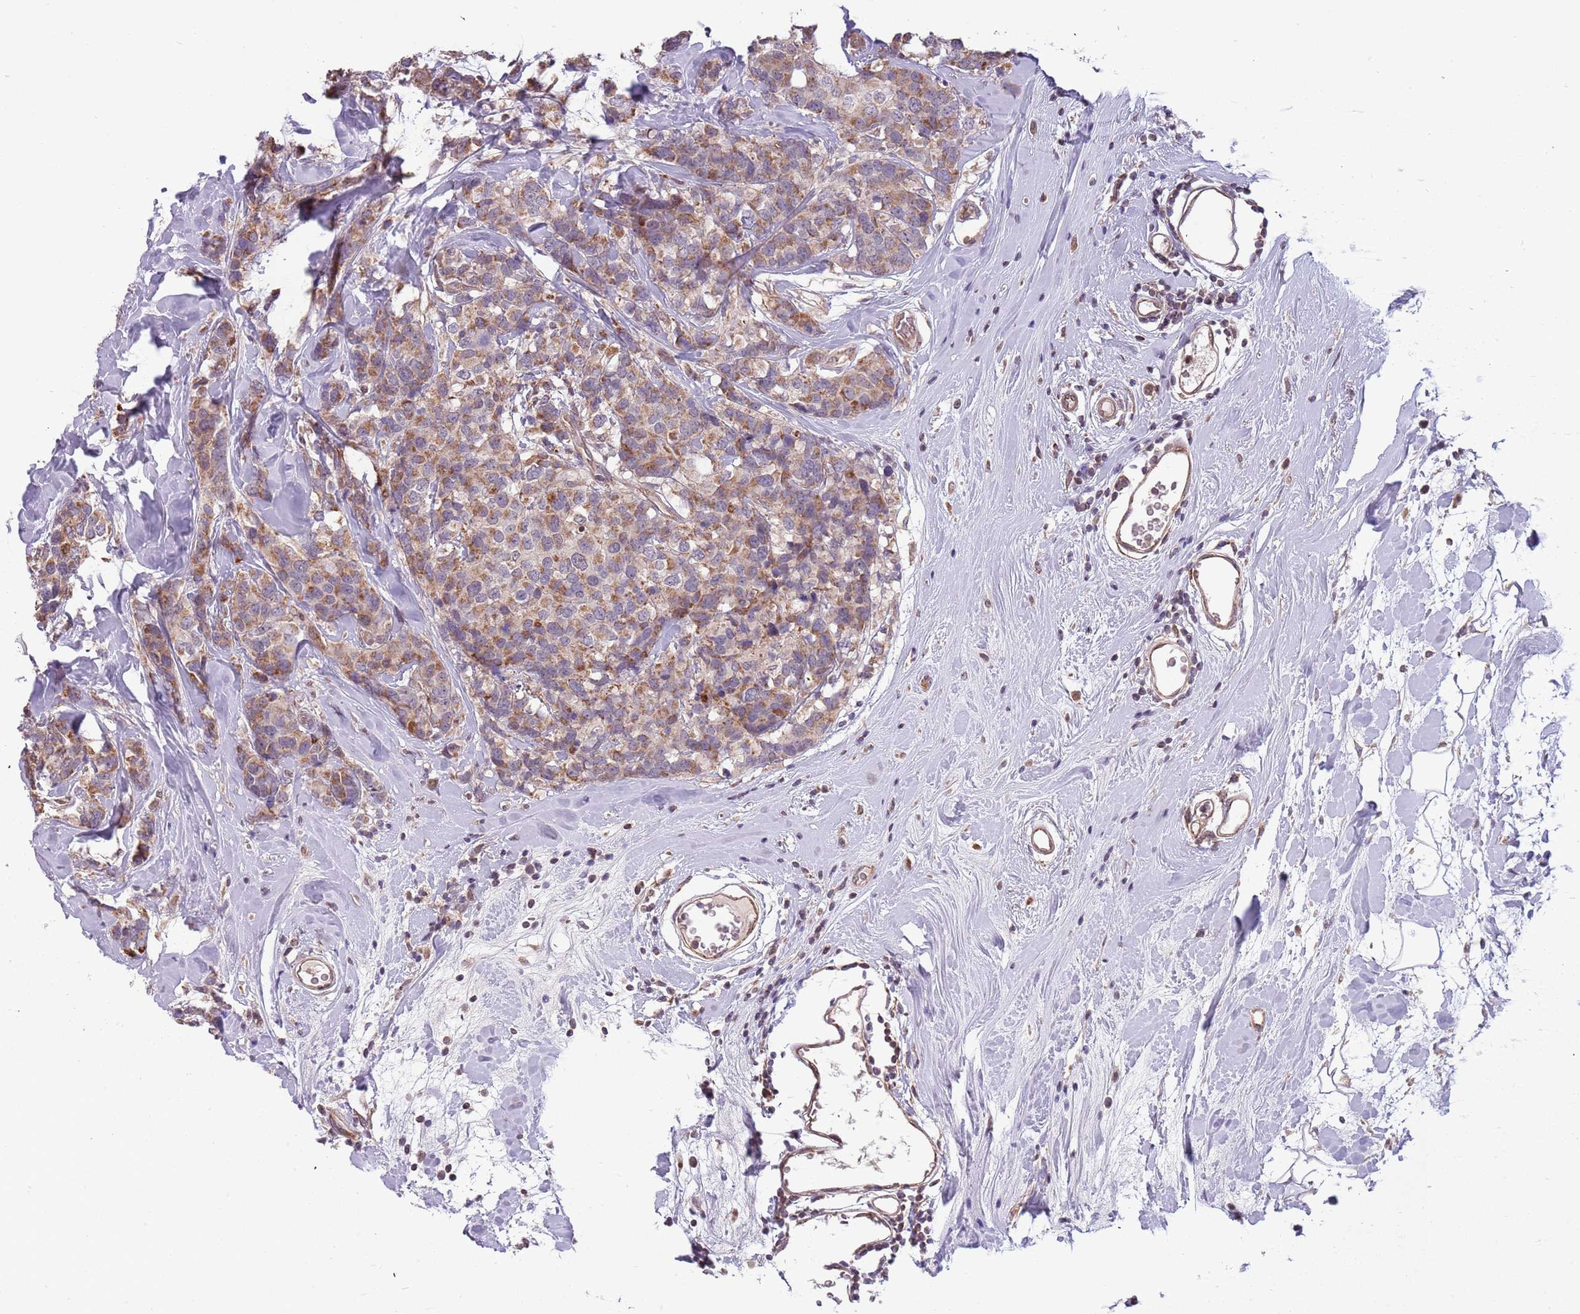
{"staining": {"intensity": "moderate", "quantity": ">75%", "location": "cytoplasmic/membranous"}, "tissue": "breast cancer", "cell_type": "Tumor cells", "image_type": "cancer", "snomed": [{"axis": "morphology", "description": "Lobular carcinoma"}, {"axis": "topography", "description": "Breast"}], "caption": "Human breast cancer stained with a protein marker shows moderate staining in tumor cells.", "gene": "RNF181", "patient": {"sex": "female", "age": 59}}